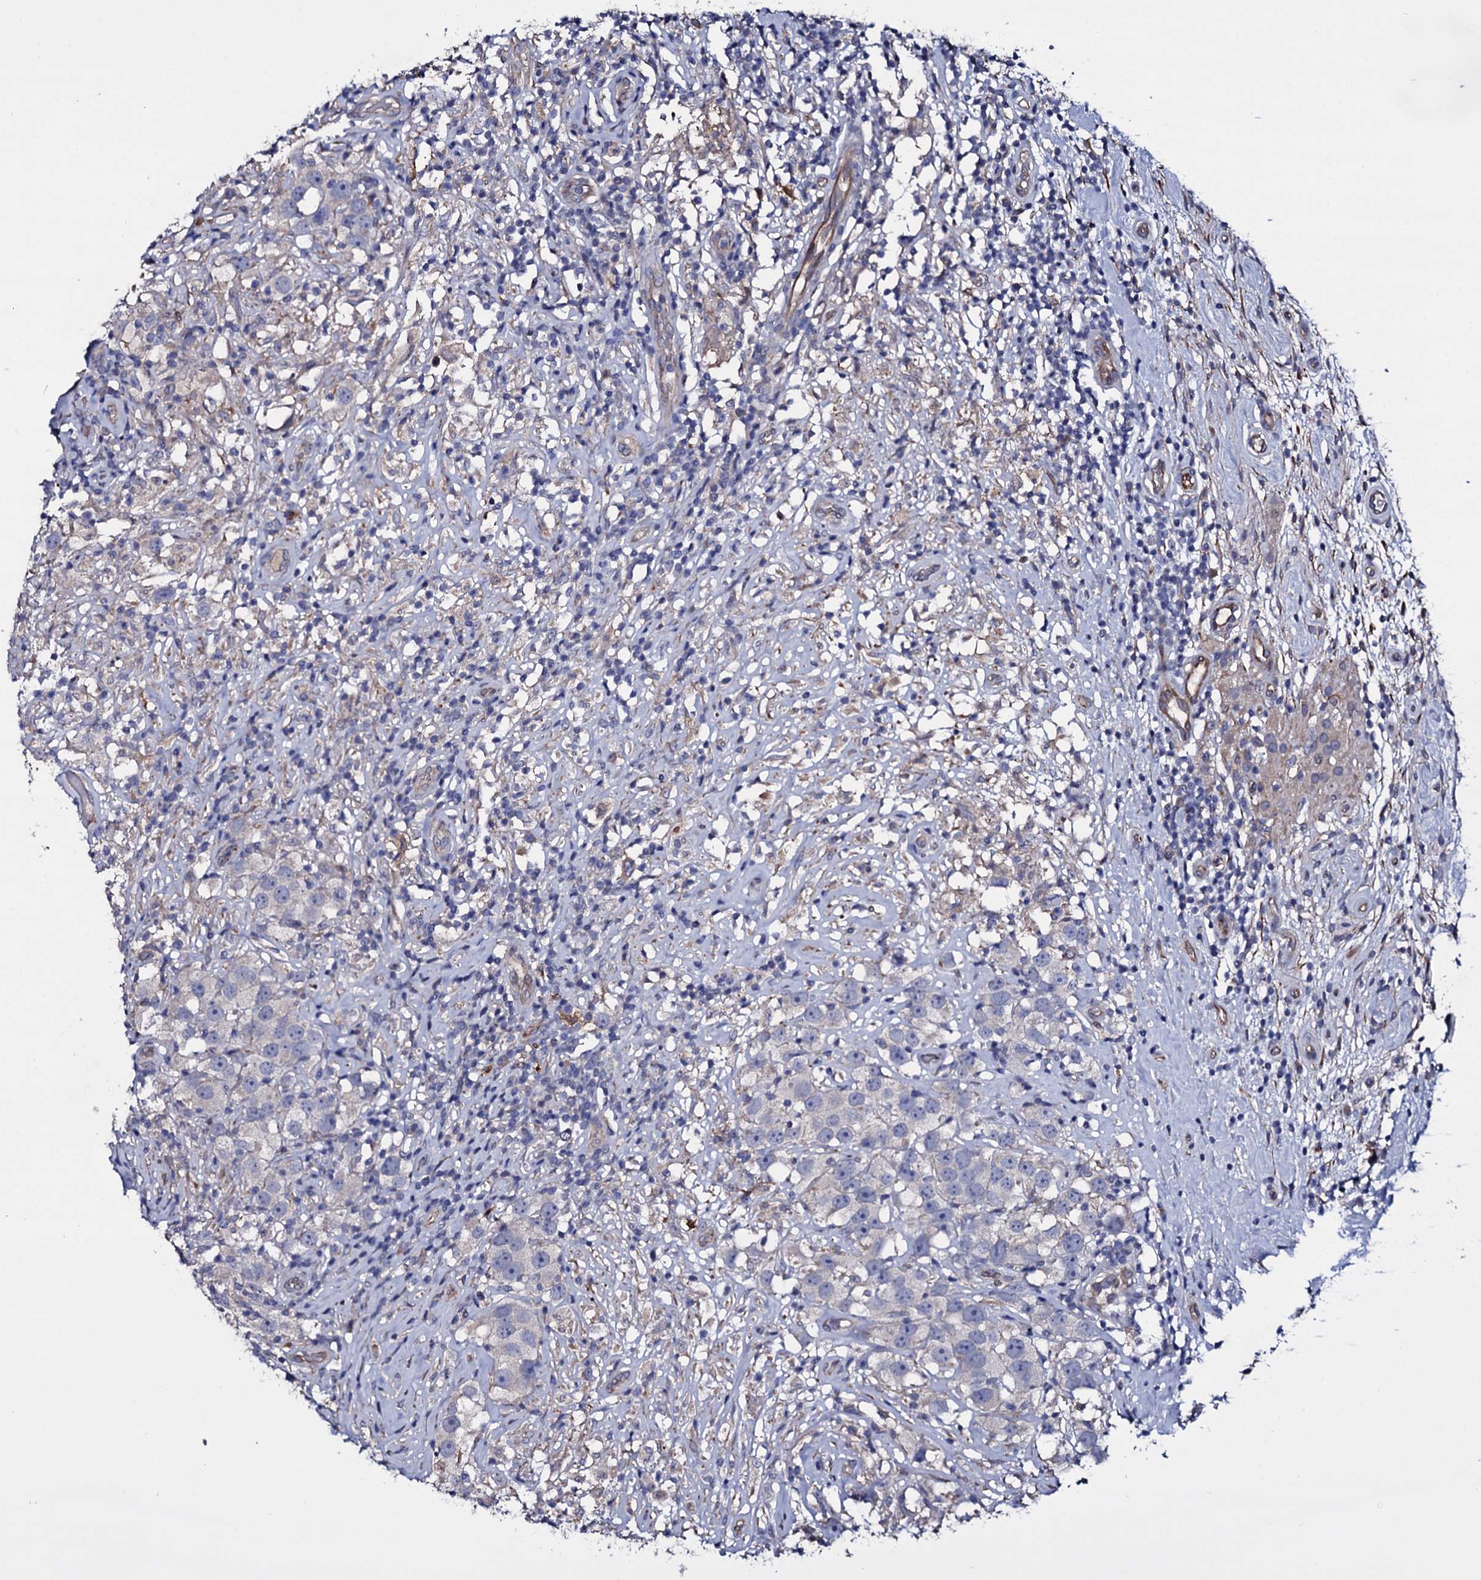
{"staining": {"intensity": "negative", "quantity": "none", "location": "none"}, "tissue": "testis cancer", "cell_type": "Tumor cells", "image_type": "cancer", "snomed": [{"axis": "morphology", "description": "Seminoma, NOS"}, {"axis": "topography", "description": "Testis"}], "caption": "Micrograph shows no significant protein expression in tumor cells of testis cancer (seminoma).", "gene": "BCL2L14", "patient": {"sex": "male", "age": 49}}